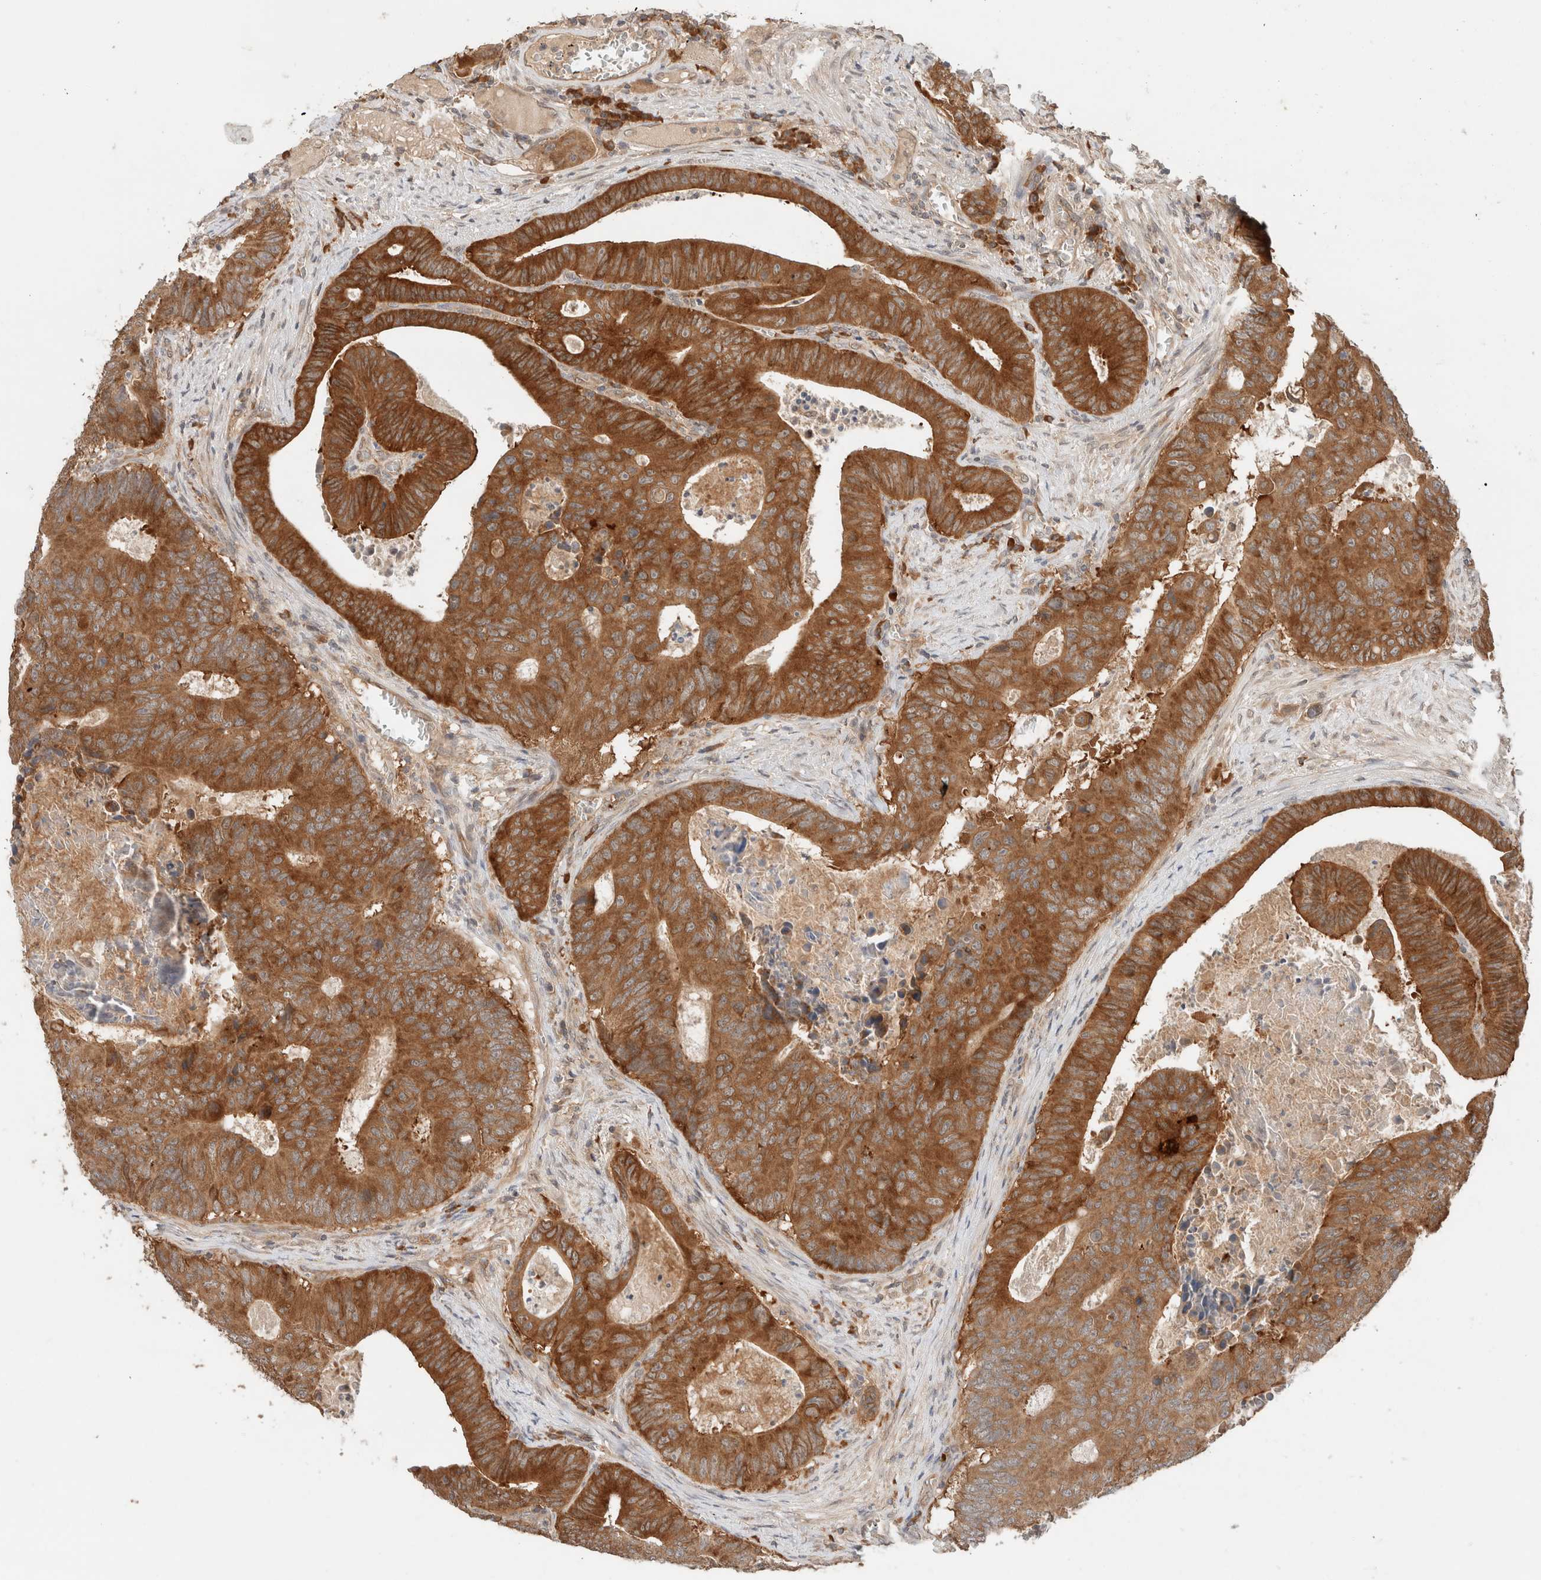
{"staining": {"intensity": "moderate", "quantity": ">75%", "location": "cytoplasmic/membranous"}, "tissue": "colorectal cancer", "cell_type": "Tumor cells", "image_type": "cancer", "snomed": [{"axis": "morphology", "description": "Adenocarcinoma, NOS"}, {"axis": "topography", "description": "Colon"}], "caption": "Tumor cells demonstrate medium levels of moderate cytoplasmic/membranous expression in about >75% of cells in adenocarcinoma (colorectal).", "gene": "ARFGEF2", "patient": {"sex": "male", "age": 87}}